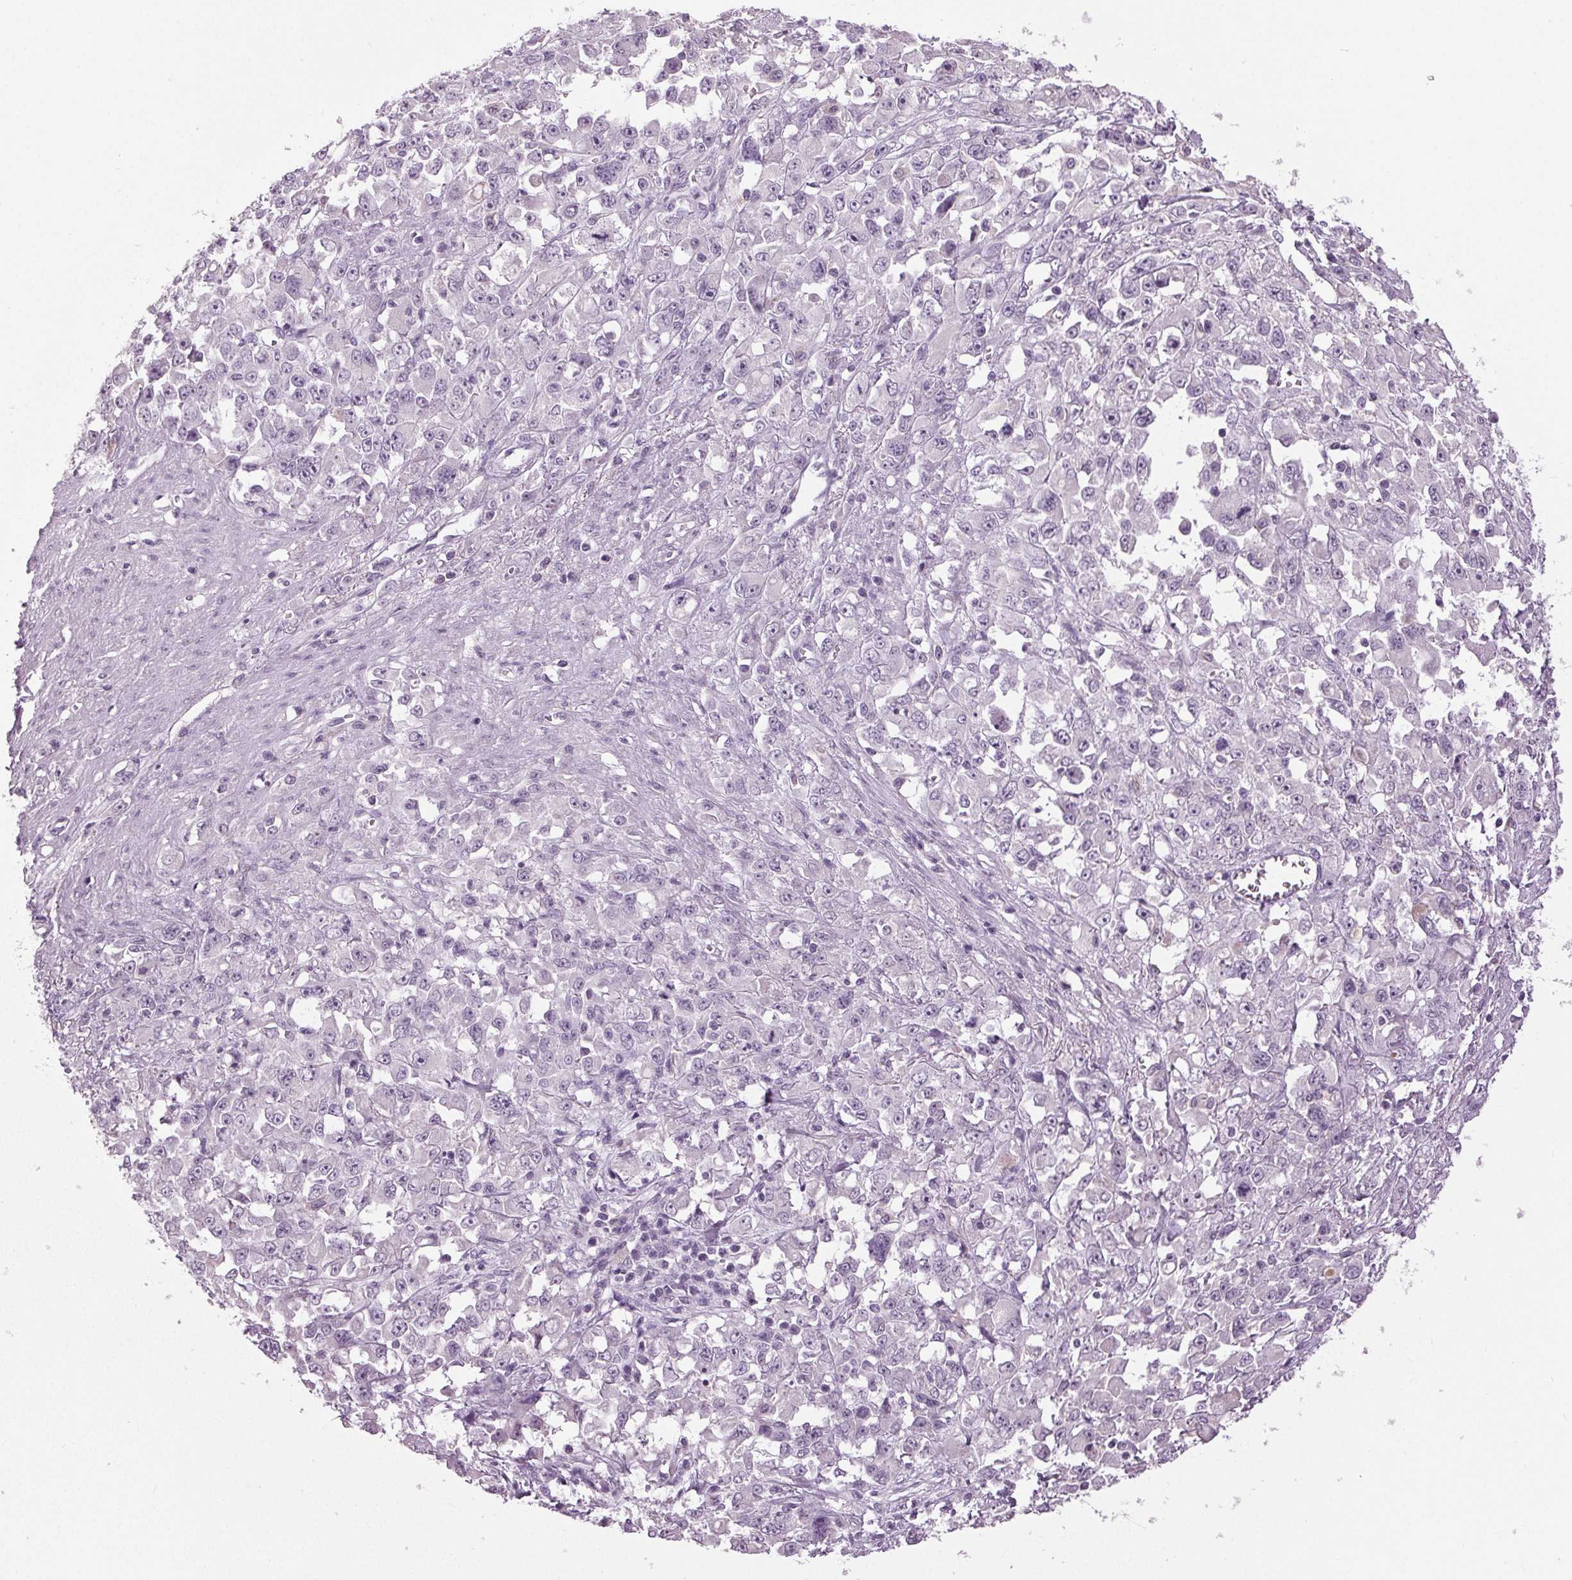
{"staining": {"intensity": "negative", "quantity": "none", "location": "none"}, "tissue": "stomach cancer", "cell_type": "Tumor cells", "image_type": "cancer", "snomed": [{"axis": "morphology", "description": "Adenocarcinoma, NOS"}, {"axis": "topography", "description": "Stomach"}], "caption": "Photomicrograph shows no protein positivity in tumor cells of adenocarcinoma (stomach) tissue.", "gene": "DNAH12", "patient": {"sex": "female", "age": 76}}